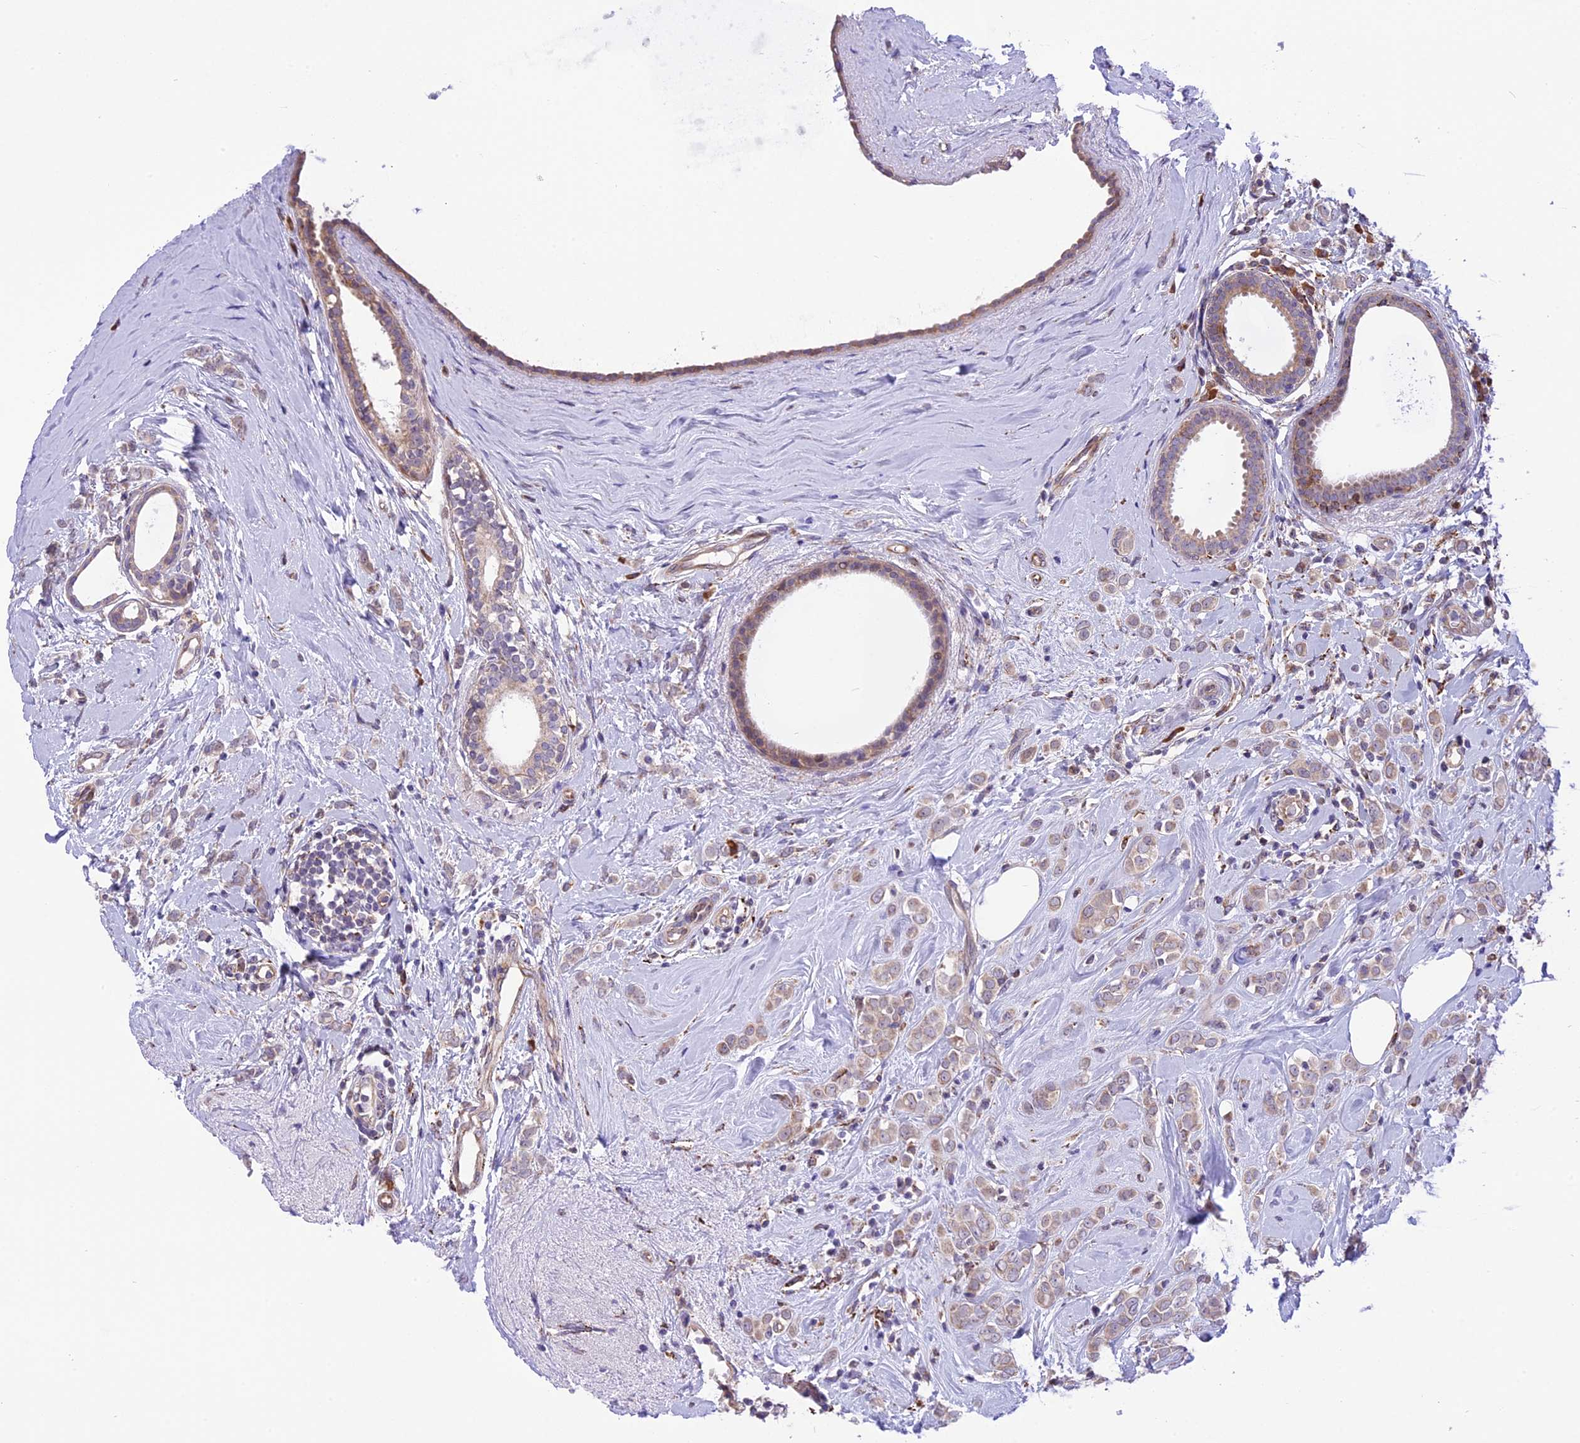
{"staining": {"intensity": "negative", "quantity": "none", "location": "none"}, "tissue": "breast cancer", "cell_type": "Tumor cells", "image_type": "cancer", "snomed": [{"axis": "morphology", "description": "Lobular carcinoma"}, {"axis": "topography", "description": "Breast"}], "caption": "Immunohistochemical staining of breast lobular carcinoma reveals no significant positivity in tumor cells.", "gene": "ARMCX6", "patient": {"sex": "female", "age": 47}}